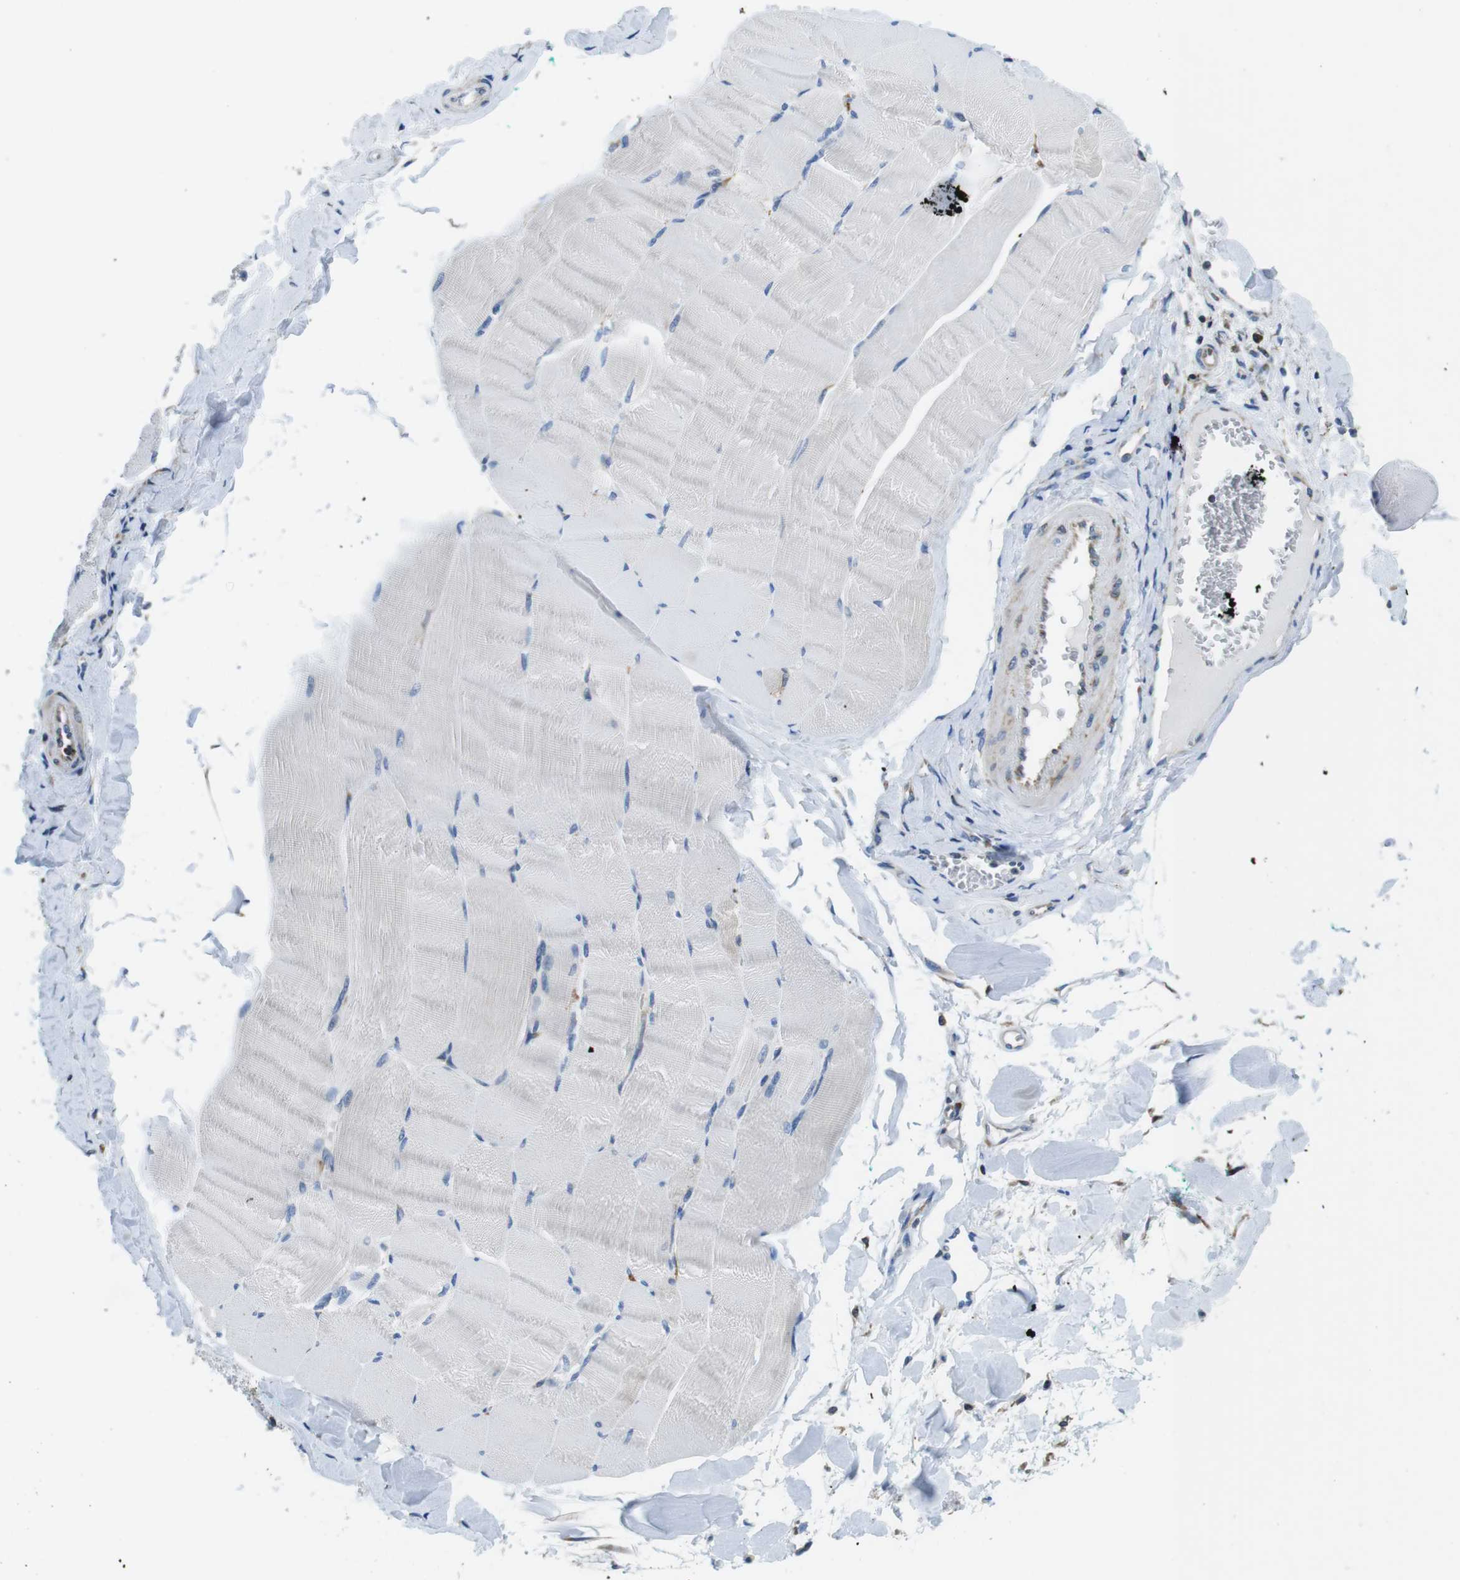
{"staining": {"intensity": "negative", "quantity": "none", "location": "none"}, "tissue": "skeletal muscle", "cell_type": "Myocytes", "image_type": "normal", "snomed": [{"axis": "morphology", "description": "Normal tissue, NOS"}, {"axis": "morphology", "description": "Squamous cell carcinoma, NOS"}, {"axis": "topography", "description": "Skeletal muscle"}], "caption": "IHC of unremarkable skeletal muscle reveals no expression in myocytes.", "gene": "UGGT1", "patient": {"sex": "male", "age": 51}}